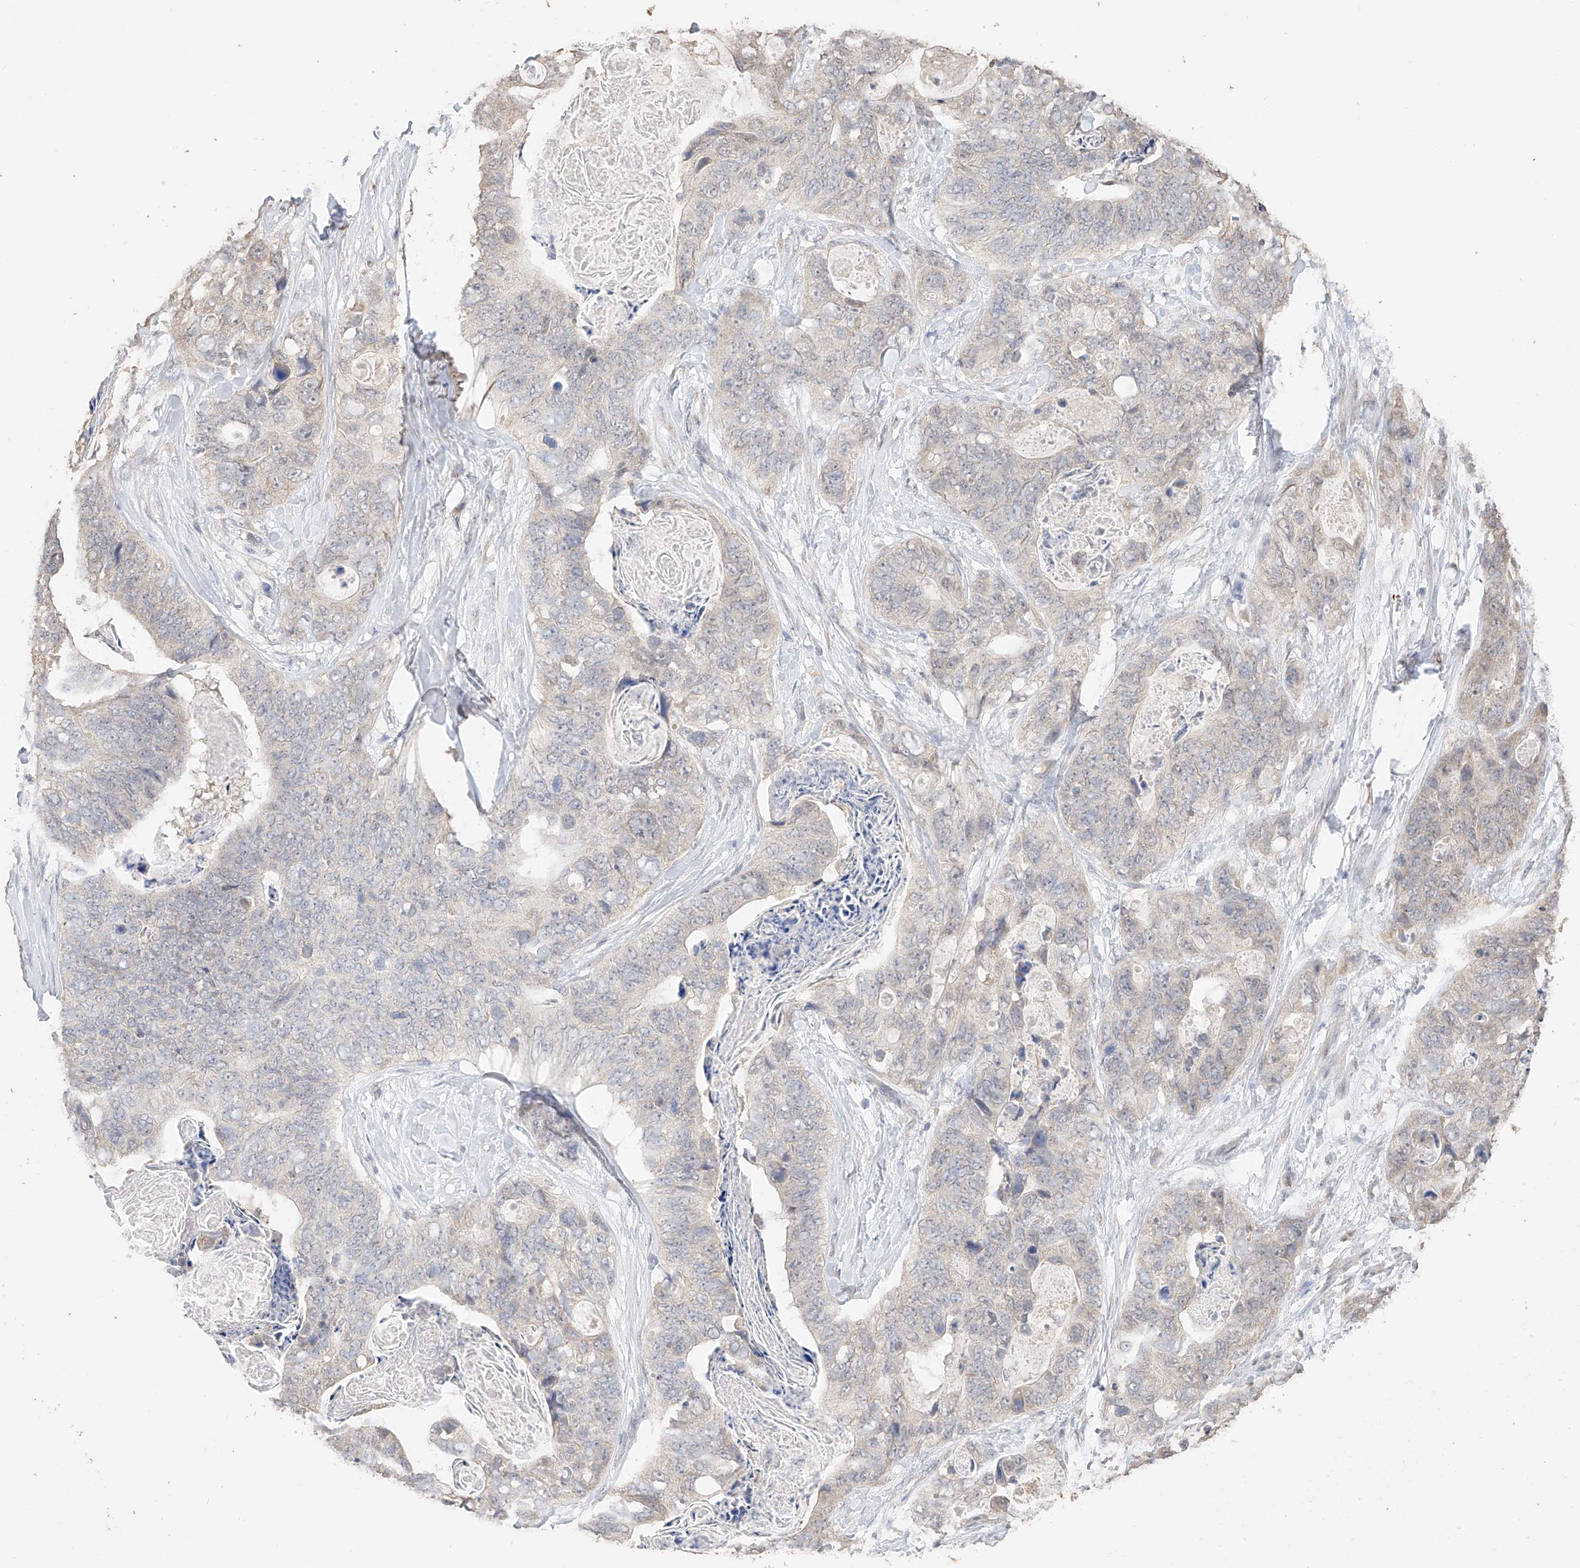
{"staining": {"intensity": "negative", "quantity": "none", "location": "none"}, "tissue": "stomach cancer", "cell_type": "Tumor cells", "image_type": "cancer", "snomed": [{"axis": "morphology", "description": "Adenocarcinoma, NOS"}, {"axis": "topography", "description": "Stomach"}], "caption": "Tumor cells are negative for protein expression in human stomach cancer.", "gene": "IL22RA2", "patient": {"sex": "female", "age": 89}}